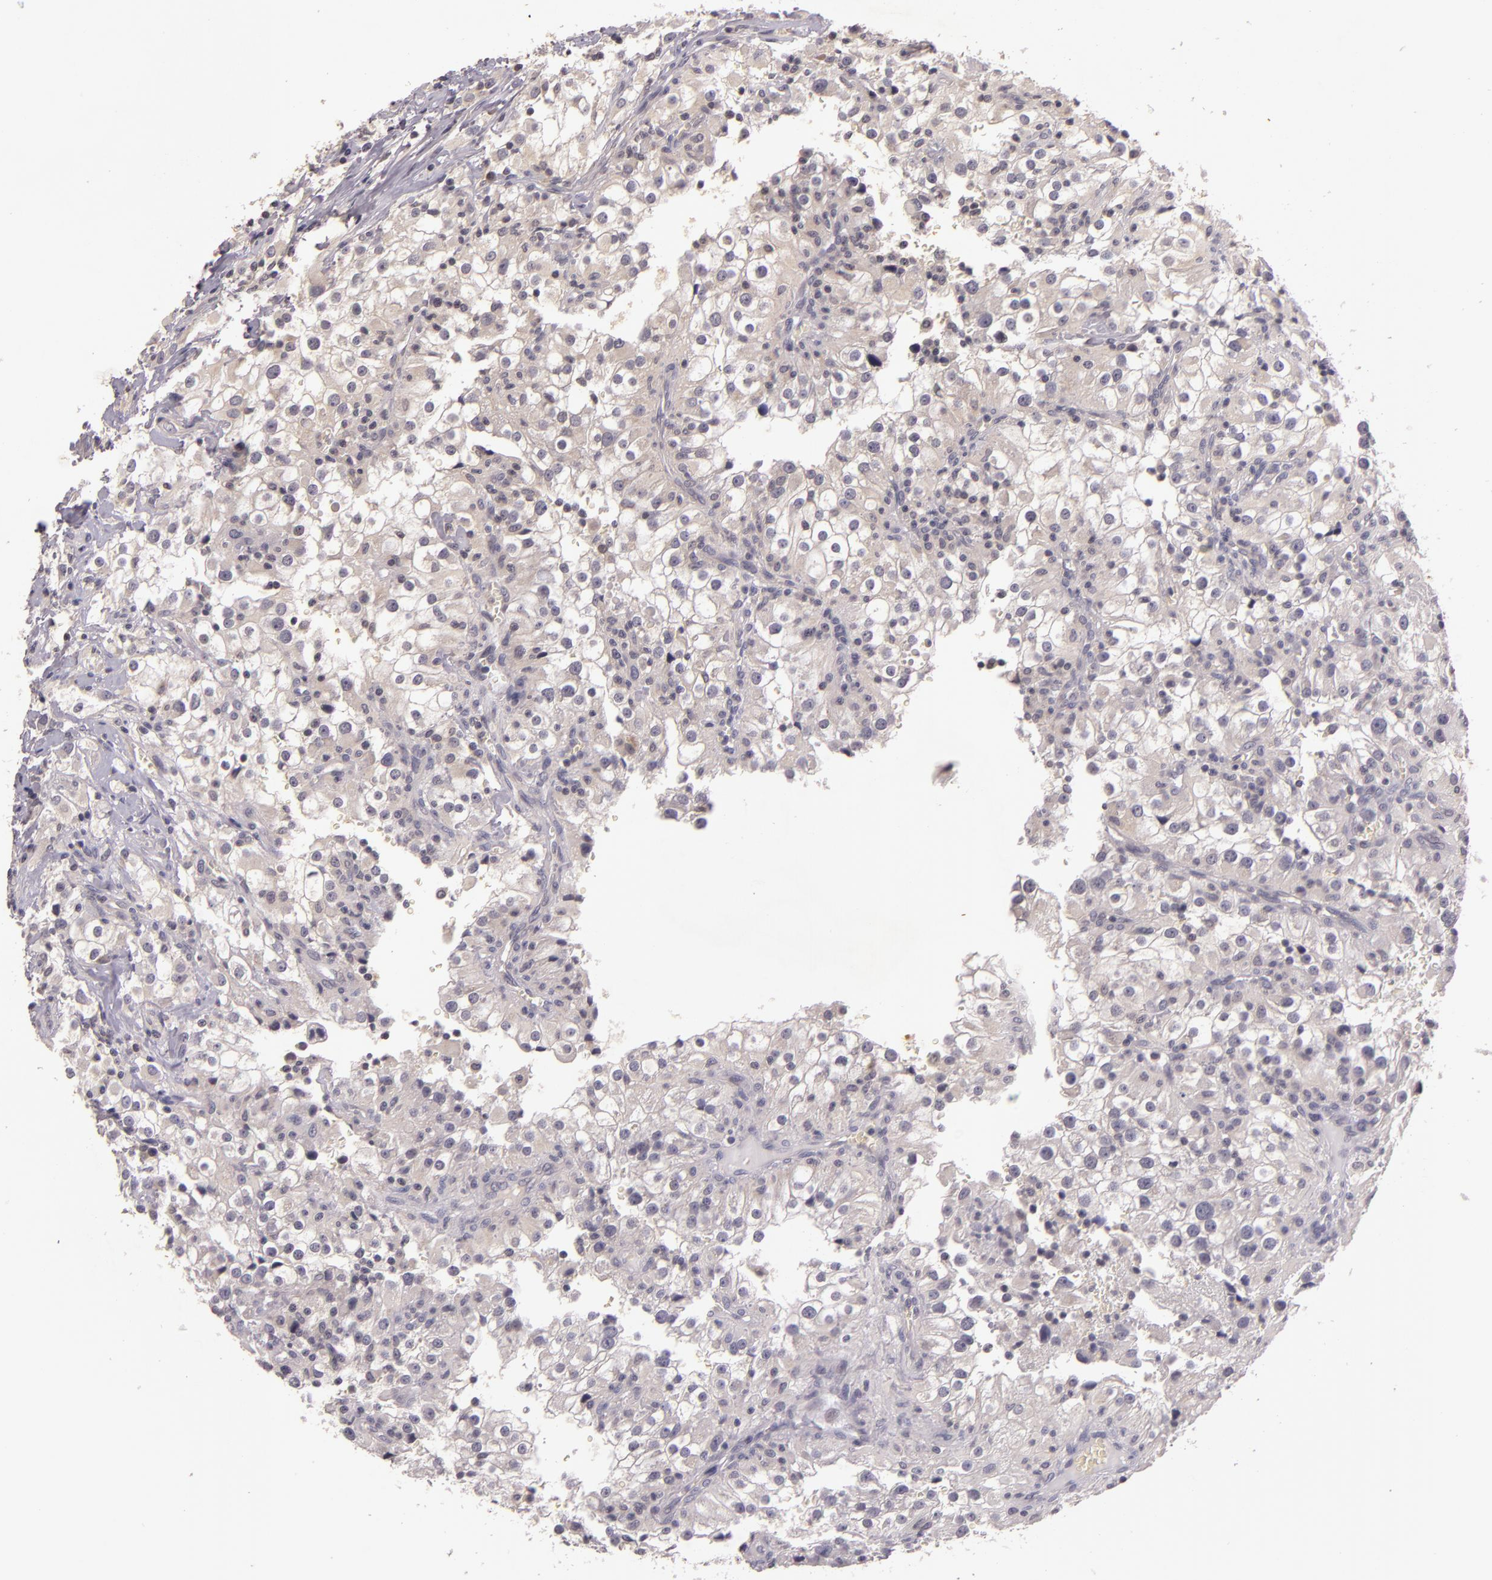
{"staining": {"intensity": "negative", "quantity": "none", "location": "none"}, "tissue": "renal cancer", "cell_type": "Tumor cells", "image_type": "cancer", "snomed": [{"axis": "morphology", "description": "Adenocarcinoma, NOS"}, {"axis": "topography", "description": "Kidney"}], "caption": "High magnification brightfield microscopy of adenocarcinoma (renal) stained with DAB (brown) and counterstained with hematoxylin (blue): tumor cells show no significant expression.", "gene": "TFF1", "patient": {"sex": "female", "age": 52}}